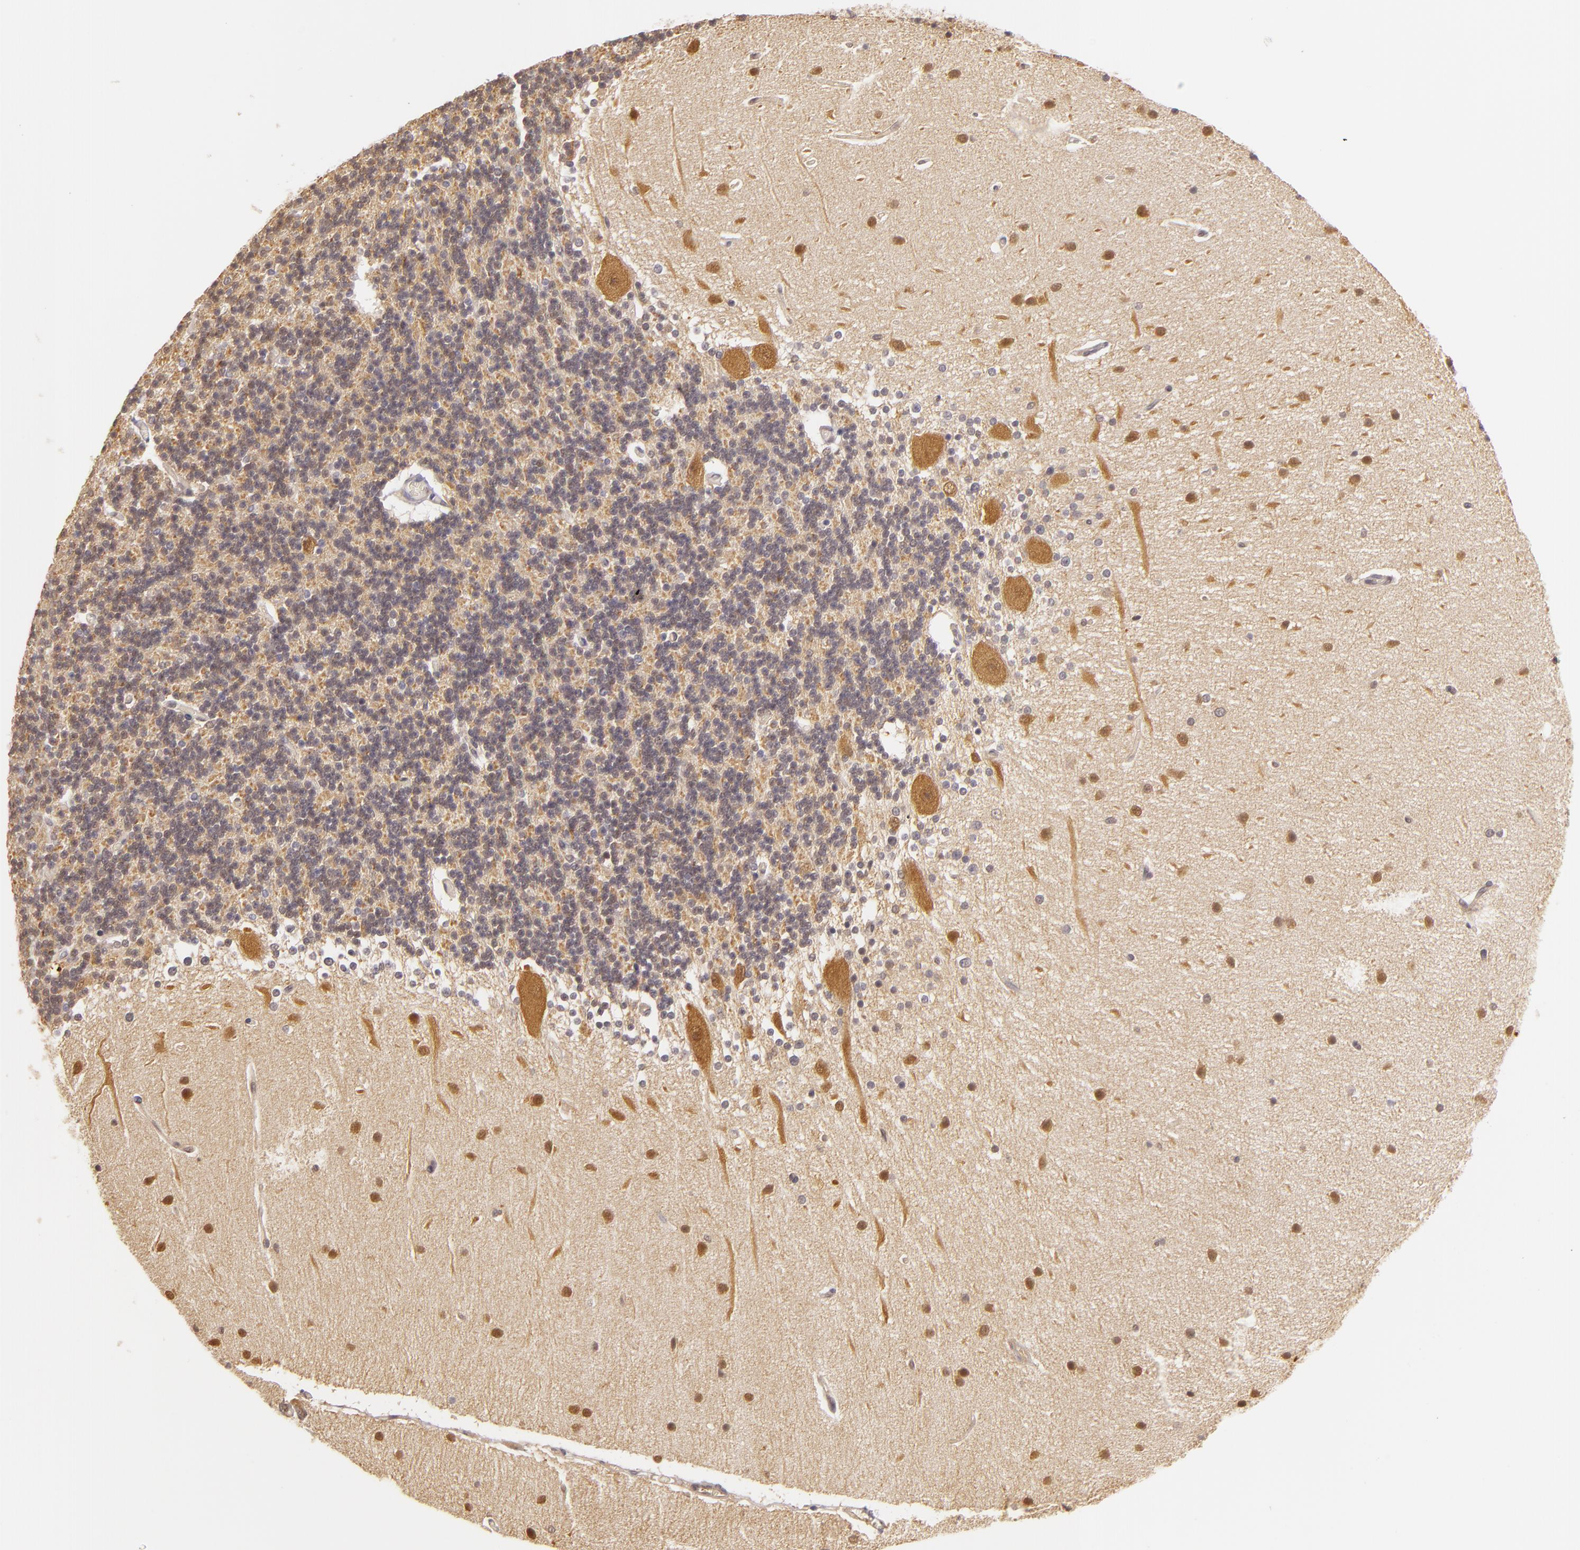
{"staining": {"intensity": "negative", "quantity": "none", "location": "none"}, "tissue": "cerebellum", "cell_type": "Cells in granular layer", "image_type": "normal", "snomed": [{"axis": "morphology", "description": "Normal tissue, NOS"}, {"axis": "topography", "description": "Cerebellum"}], "caption": "Image shows no significant protein expression in cells in granular layer of normal cerebellum.", "gene": "TOM1", "patient": {"sex": "female", "age": 54}}